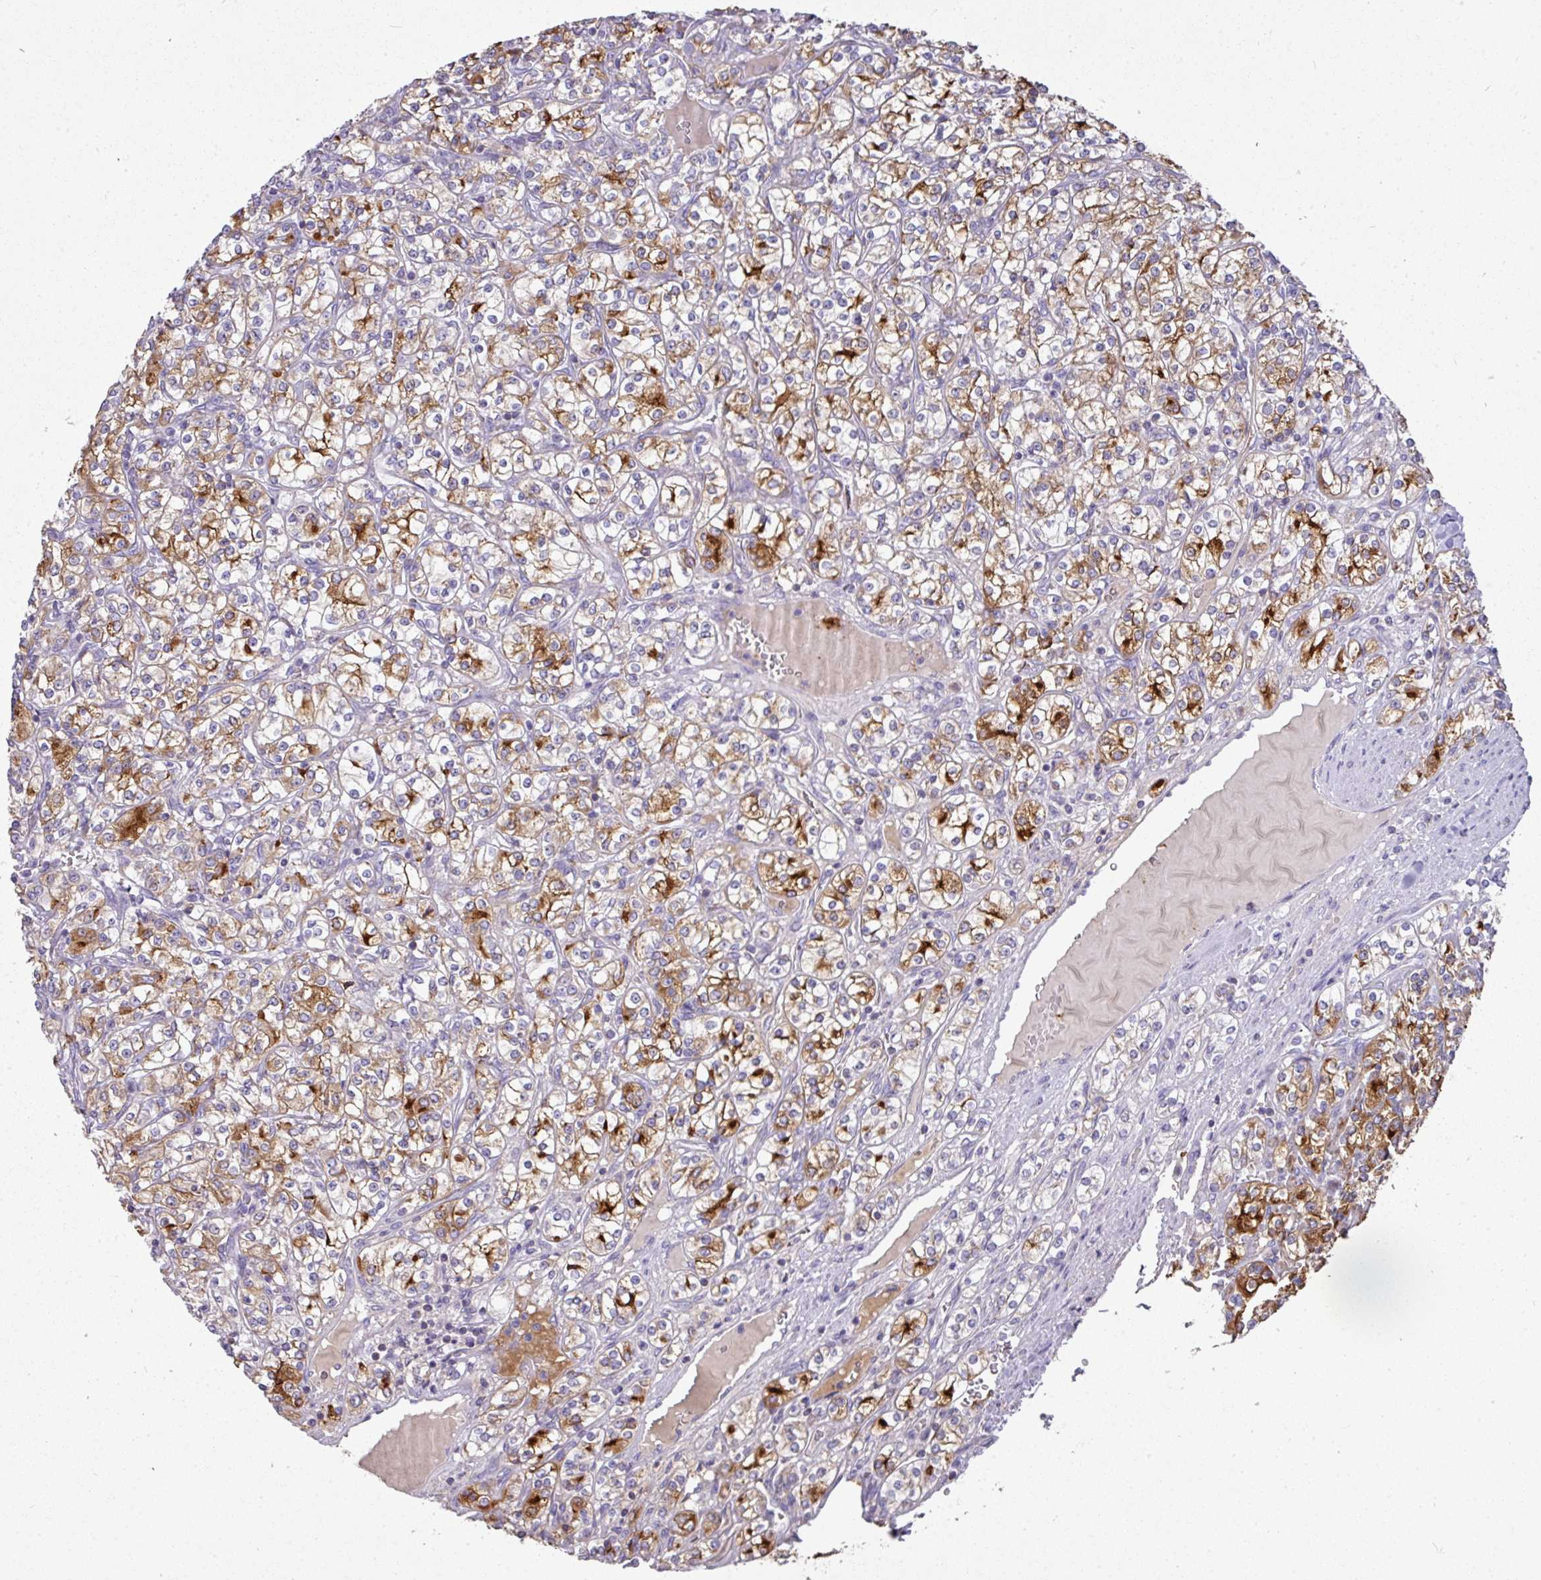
{"staining": {"intensity": "moderate", "quantity": ">75%", "location": "cytoplasmic/membranous"}, "tissue": "renal cancer", "cell_type": "Tumor cells", "image_type": "cancer", "snomed": [{"axis": "morphology", "description": "Adenocarcinoma, NOS"}, {"axis": "topography", "description": "Kidney"}], "caption": "Renal cancer stained with a protein marker demonstrates moderate staining in tumor cells.", "gene": "TRAPPC1", "patient": {"sex": "male", "age": 77}}